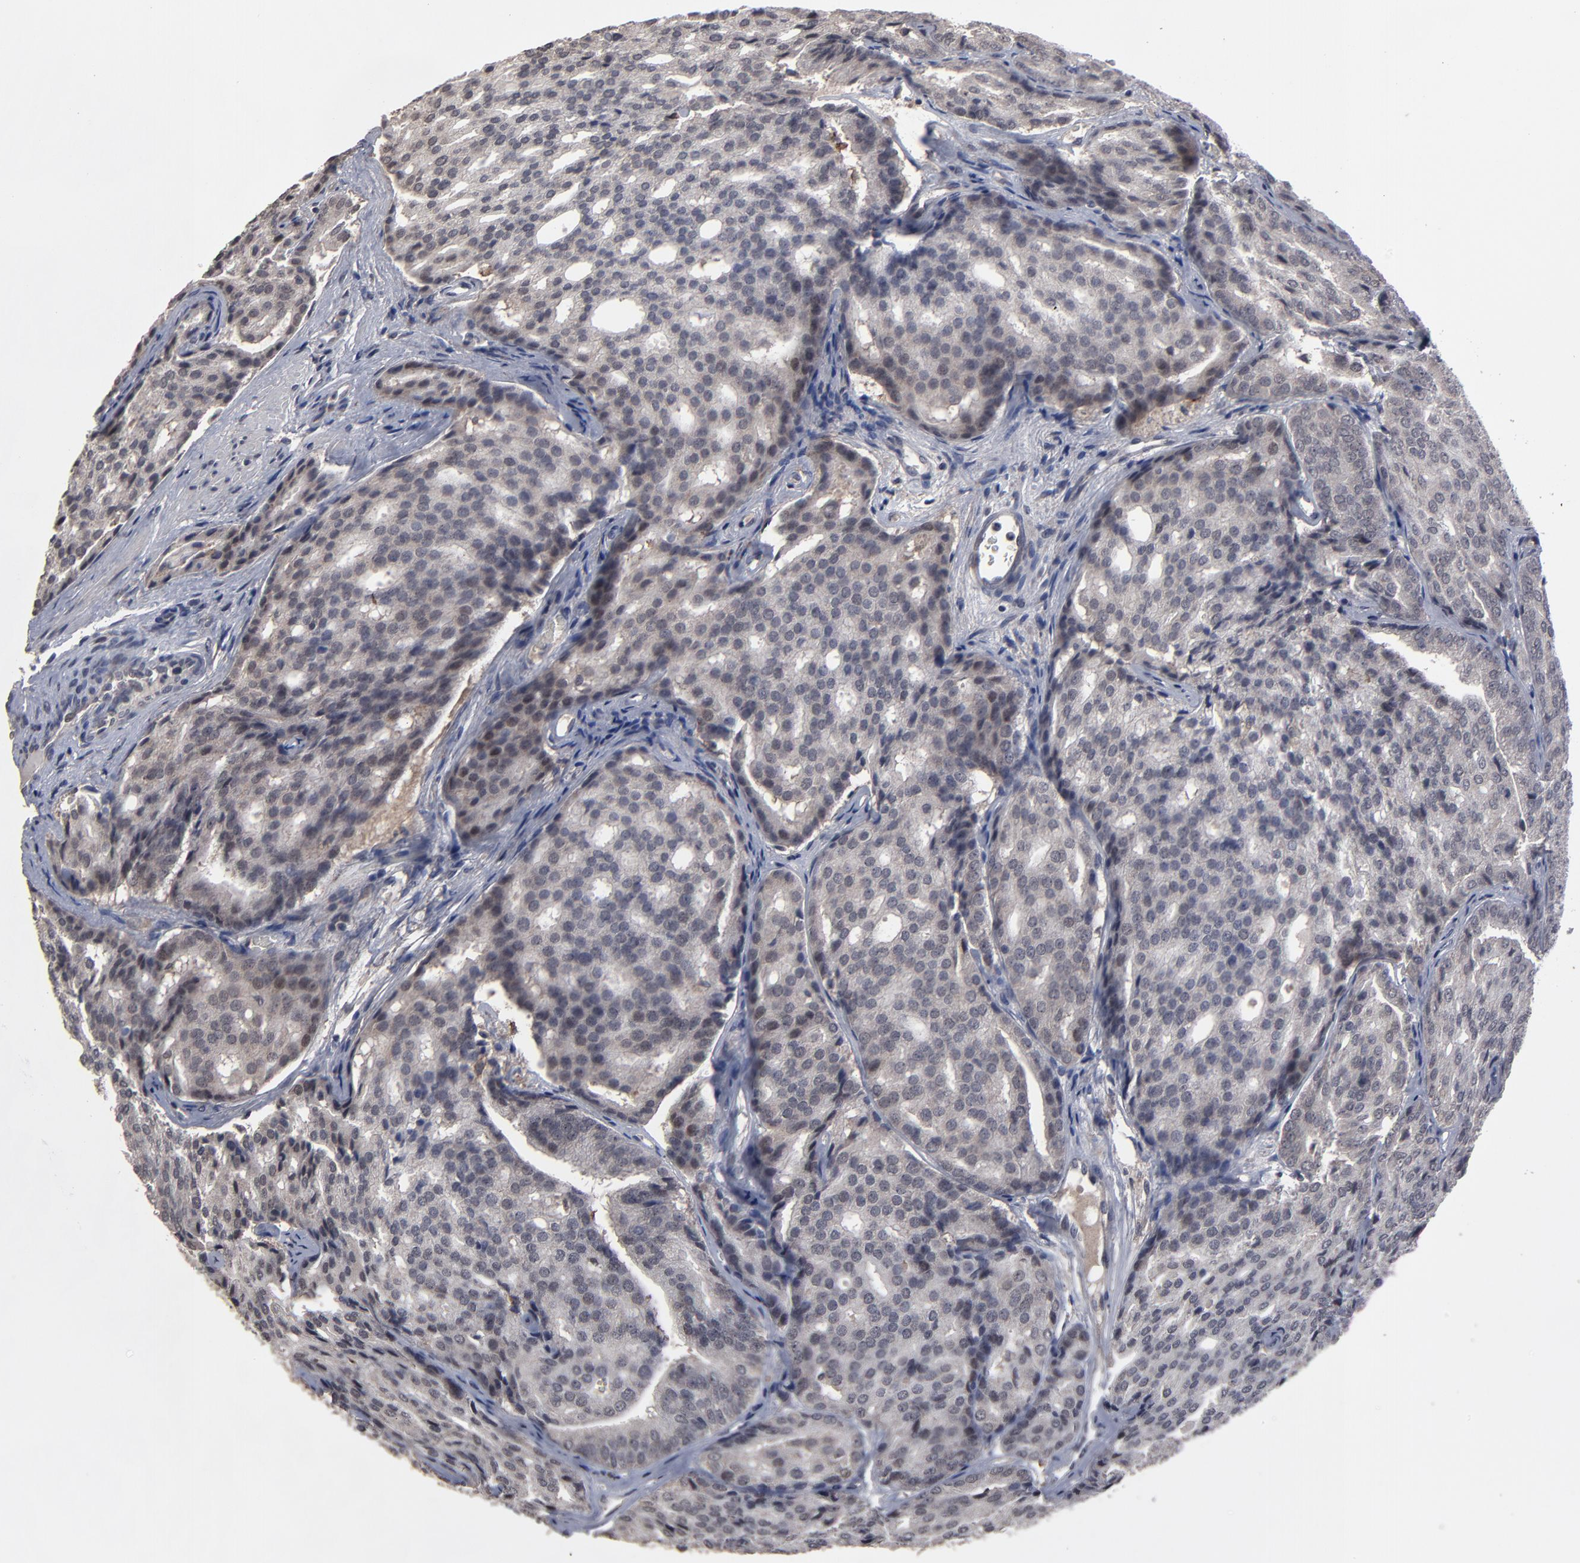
{"staining": {"intensity": "weak", "quantity": "25%-75%", "location": "cytoplasmic/membranous,nuclear"}, "tissue": "prostate cancer", "cell_type": "Tumor cells", "image_type": "cancer", "snomed": [{"axis": "morphology", "description": "Adenocarcinoma, High grade"}, {"axis": "topography", "description": "Prostate"}], "caption": "Immunohistochemical staining of human prostate cancer (high-grade adenocarcinoma) demonstrates low levels of weak cytoplasmic/membranous and nuclear positivity in approximately 25%-75% of tumor cells. The staining is performed using DAB (3,3'-diaminobenzidine) brown chromogen to label protein expression. The nuclei are counter-stained blue using hematoxylin.", "gene": "SLC22A17", "patient": {"sex": "male", "age": 64}}